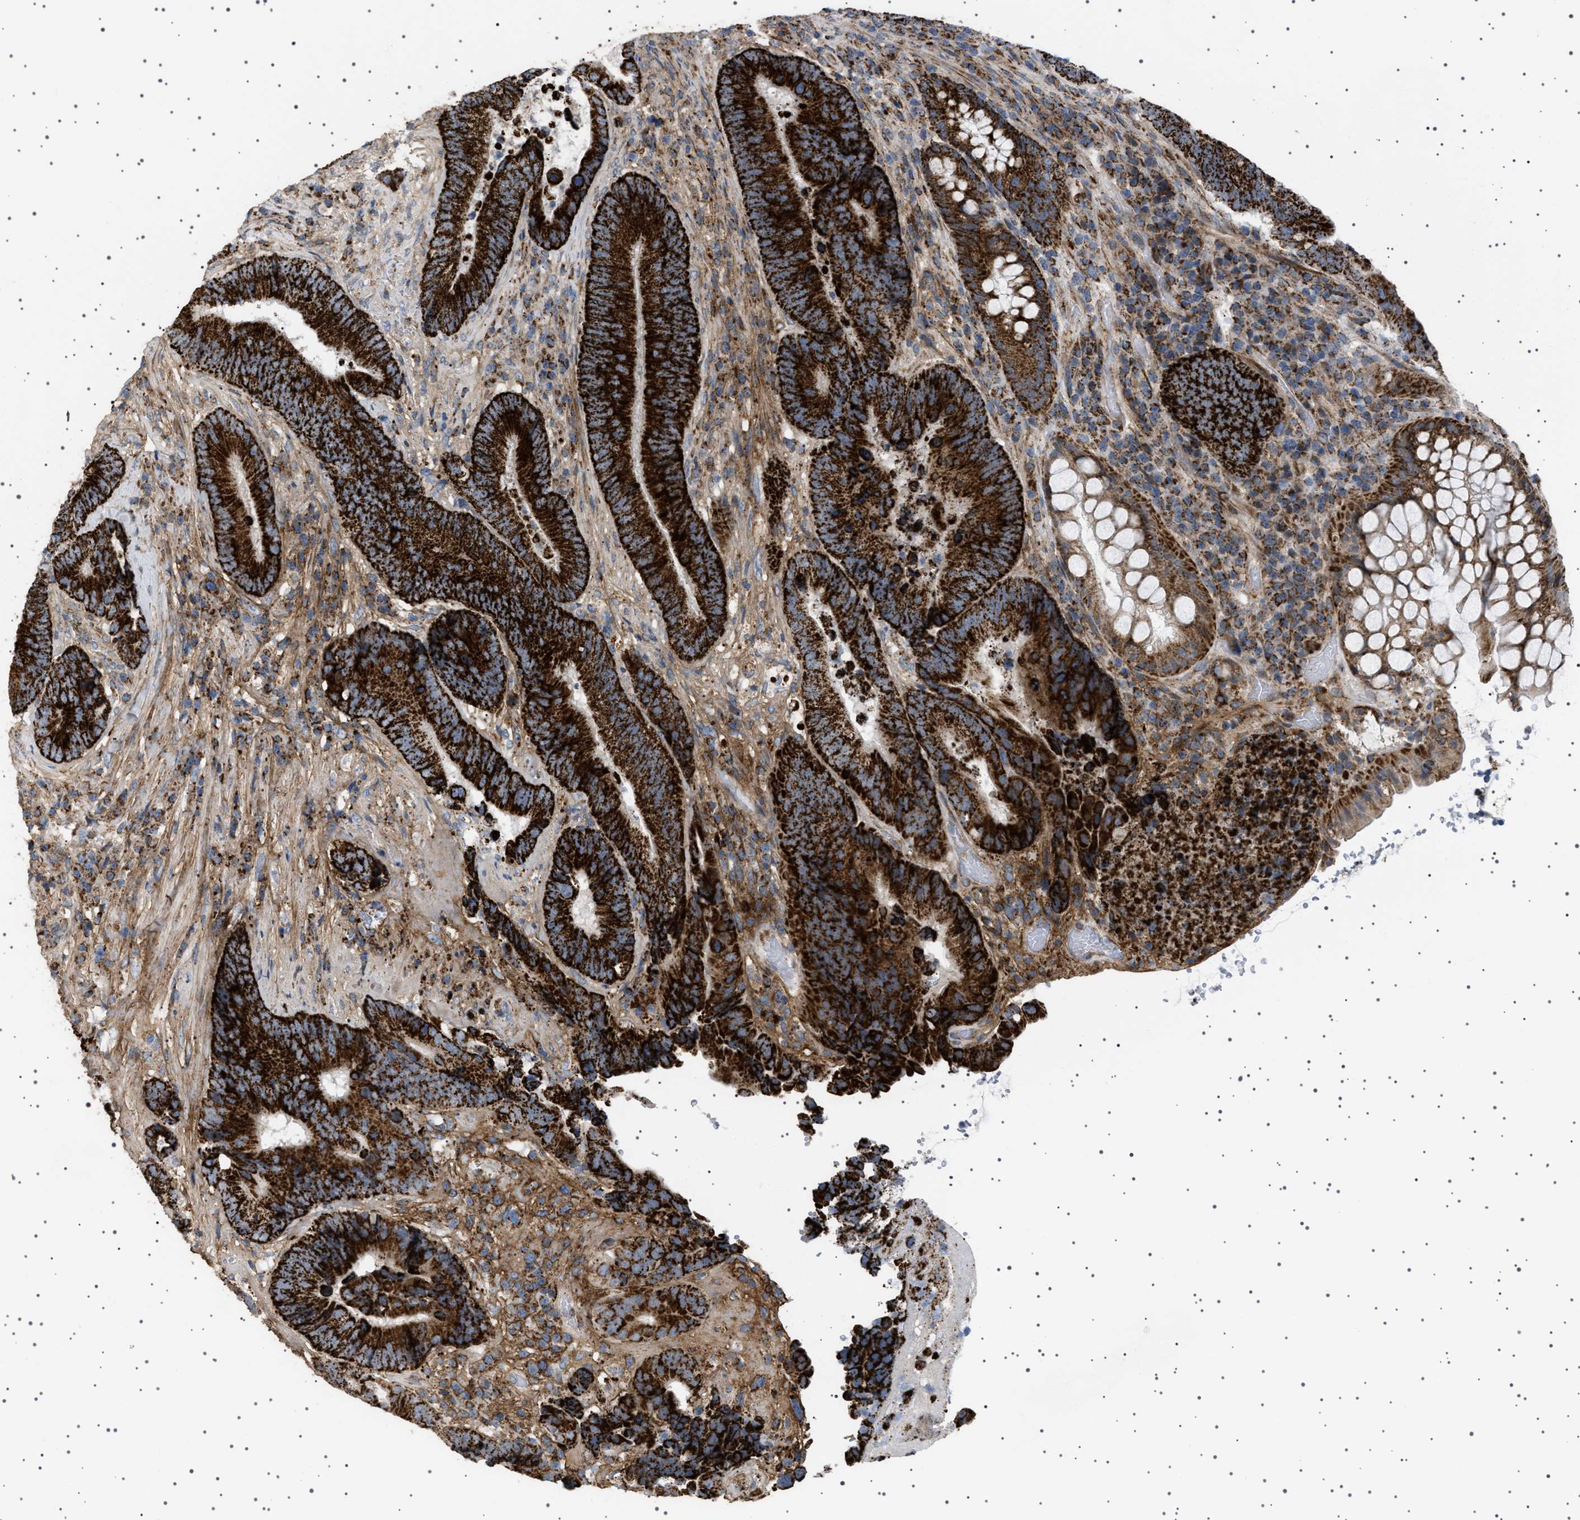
{"staining": {"intensity": "strong", "quantity": ">75%", "location": "cytoplasmic/membranous"}, "tissue": "colorectal cancer", "cell_type": "Tumor cells", "image_type": "cancer", "snomed": [{"axis": "morphology", "description": "Adenocarcinoma, NOS"}, {"axis": "topography", "description": "Rectum"}], "caption": "Protein analysis of colorectal adenocarcinoma tissue exhibits strong cytoplasmic/membranous staining in approximately >75% of tumor cells. (IHC, brightfield microscopy, high magnification).", "gene": "UBXN8", "patient": {"sex": "female", "age": 89}}